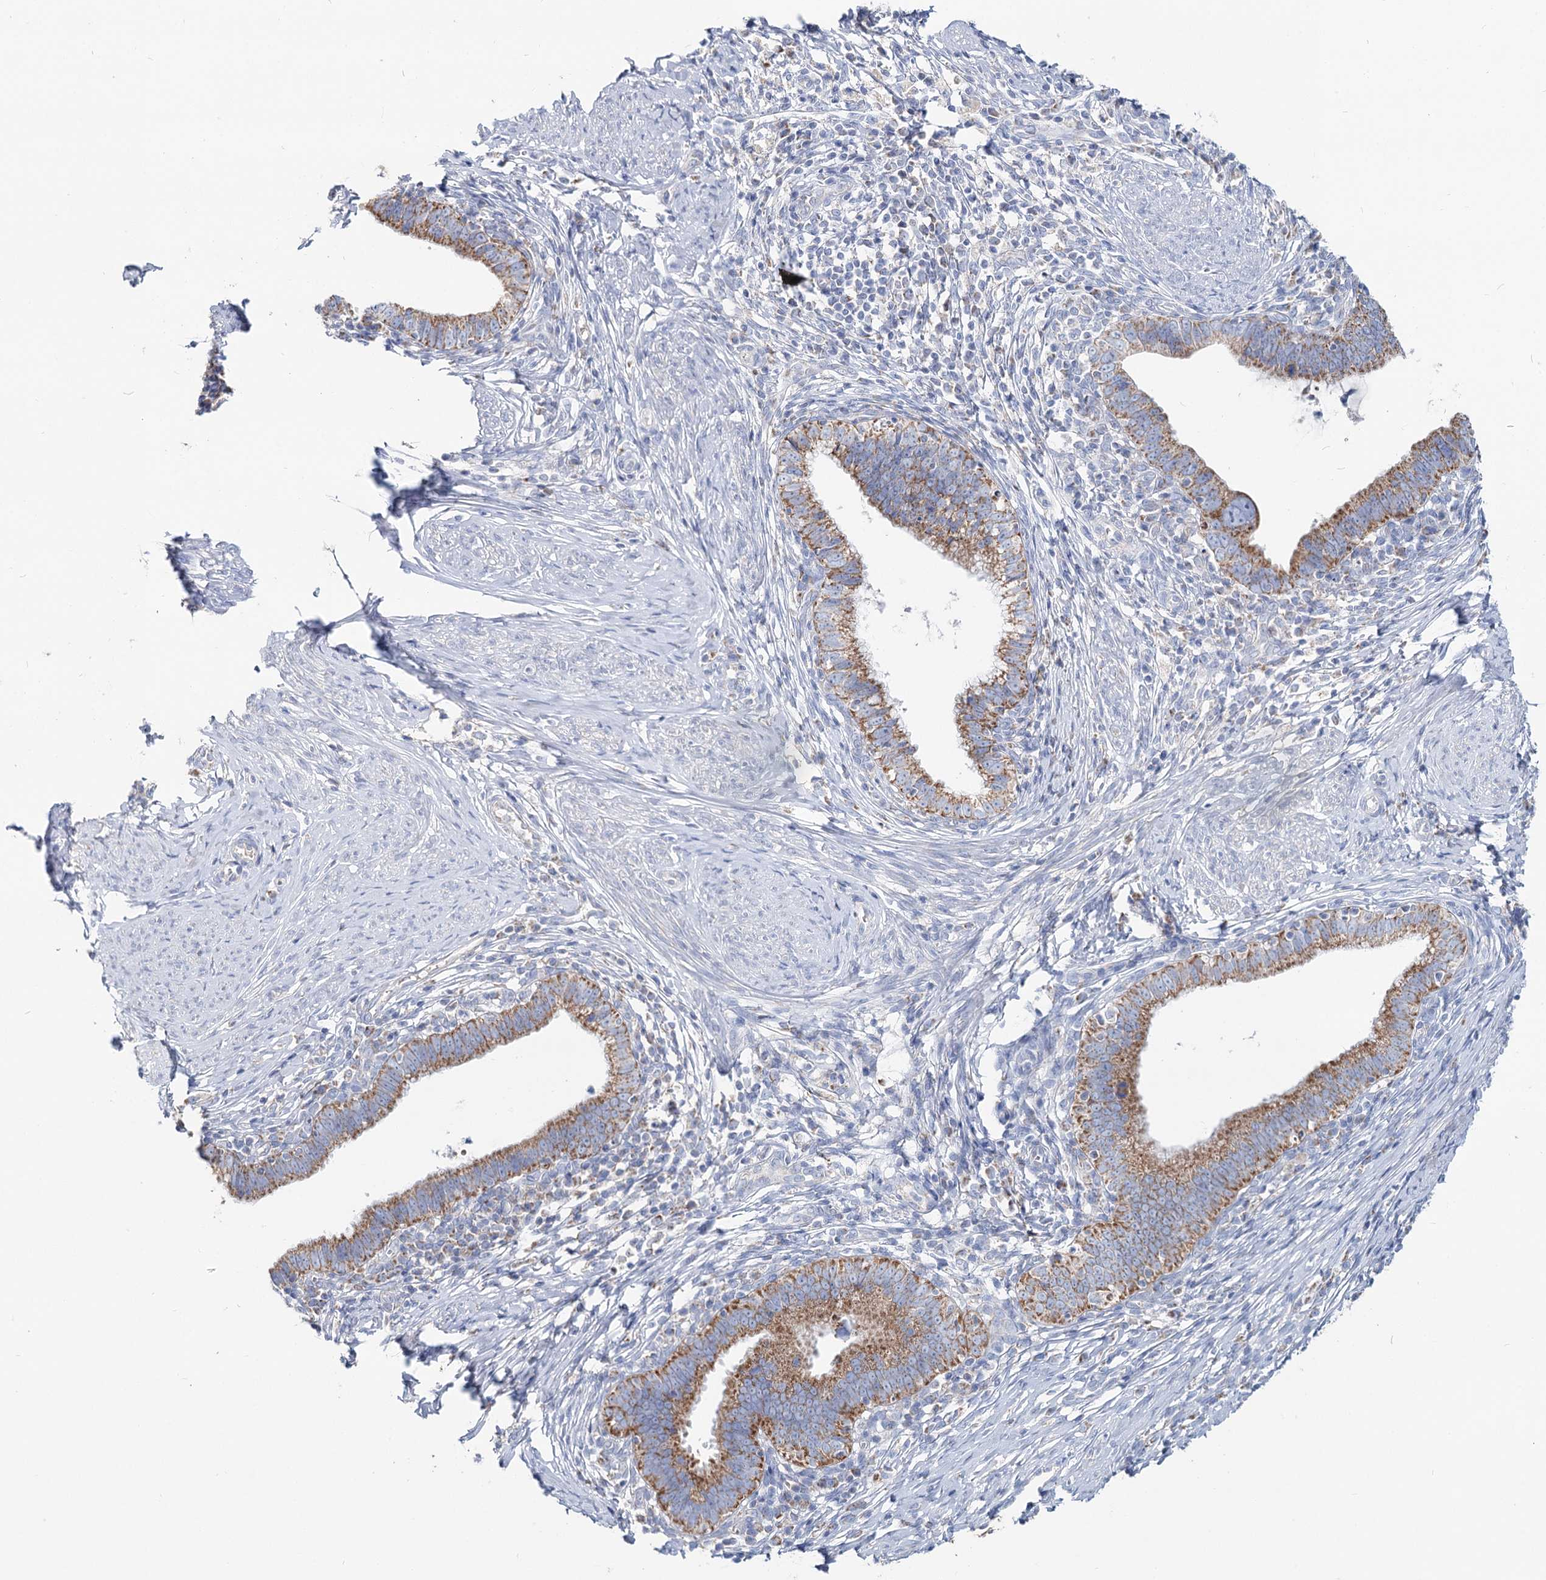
{"staining": {"intensity": "moderate", "quantity": ">75%", "location": "cytoplasmic/membranous"}, "tissue": "cervical cancer", "cell_type": "Tumor cells", "image_type": "cancer", "snomed": [{"axis": "morphology", "description": "Adenocarcinoma, NOS"}, {"axis": "topography", "description": "Cervix"}], "caption": "IHC (DAB) staining of adenocarcinoma (cervical) displays moderate cytoplasmic/membranous protein expression in about >75% of tumor cells. The protein of interest is shown in brown color, while the nuclei are stained blue.", "gene": "MCCC2", "patient": {"sex": "female", "age": 36}}